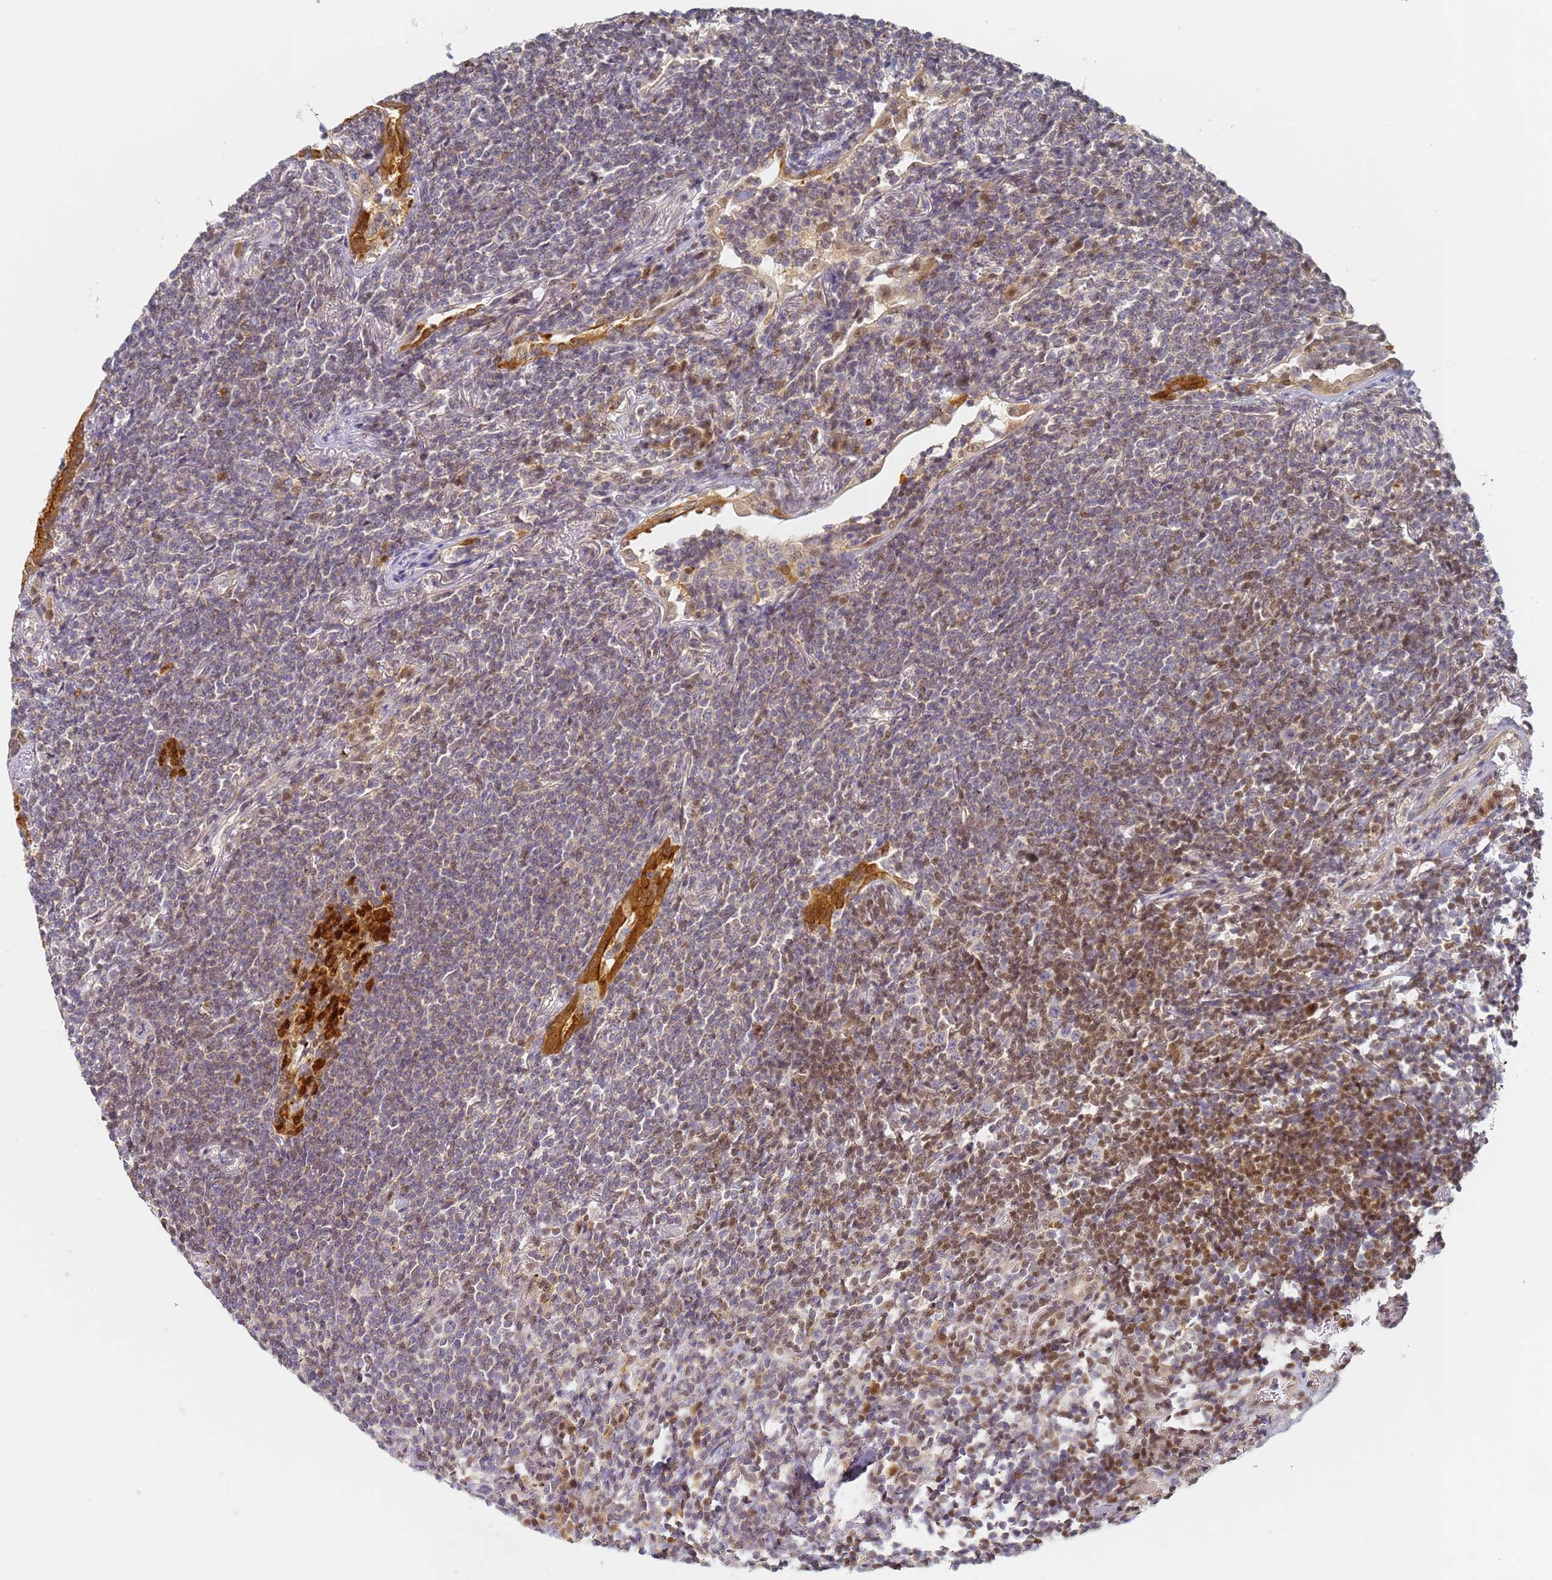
{"staining": {"intensity": "weak", "quantity": "<25%", "location": "cytoplasmic/membranous"}, "tissue": "lymphoma", "cell_type": "Tumor cells", "image_type": "cancer", "snomed": [{"axis": "morphology", "description": "Malignant lymphoma, non-Hodgkin's type, Low grade"}, {"axis": "topography", "description": "Lung"}], "caption": "A high-resolution photomicrograph shows immunohistochemistry staining of lymphoma, which exhibits no significant expression in tumor cells.", "gene": "HMCES", "patient": {"sex": "female", "age": 71}}